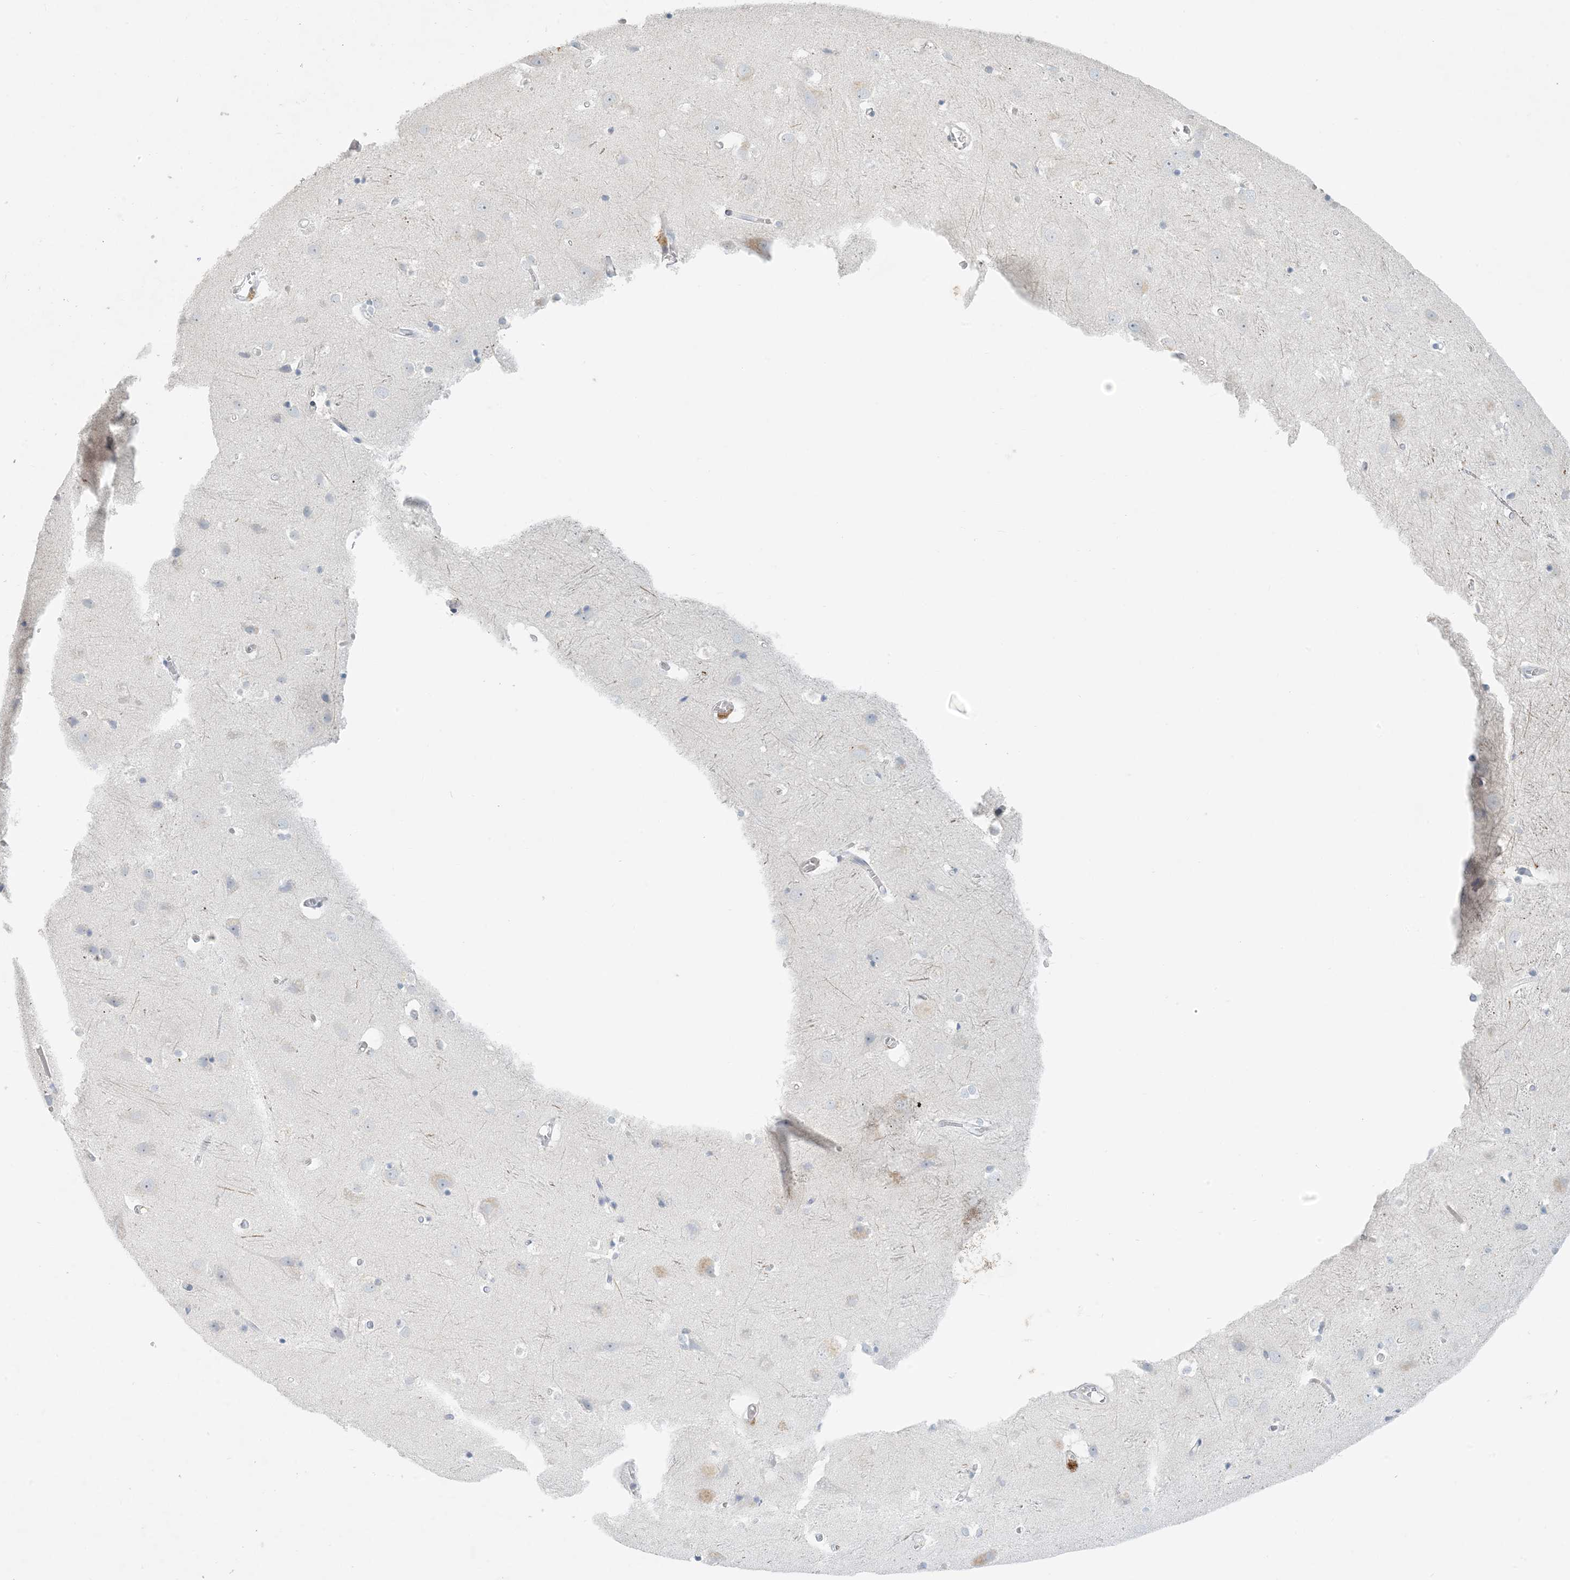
{"staining": {"intensity": "negative", "quantity": "none", "location": "none"}, "tissue": "cerebral cortex", "cell_type": "Endothelial cells", "image_type": "normal", "snomed": [{"axis": "morphology", "description": "Normal tissue, NOS"}, {"axis": "topography", "description": "Cerebral cortex"}], "caption": "An image of cerebral cortex stained for a protein displays no brown staining in endothelial cells. (DAB (3,3'-diaminobenzidine) IHC, high magnification).", "gene": "ZNF385D", "patient": {"sex": "male", "age": 54}}